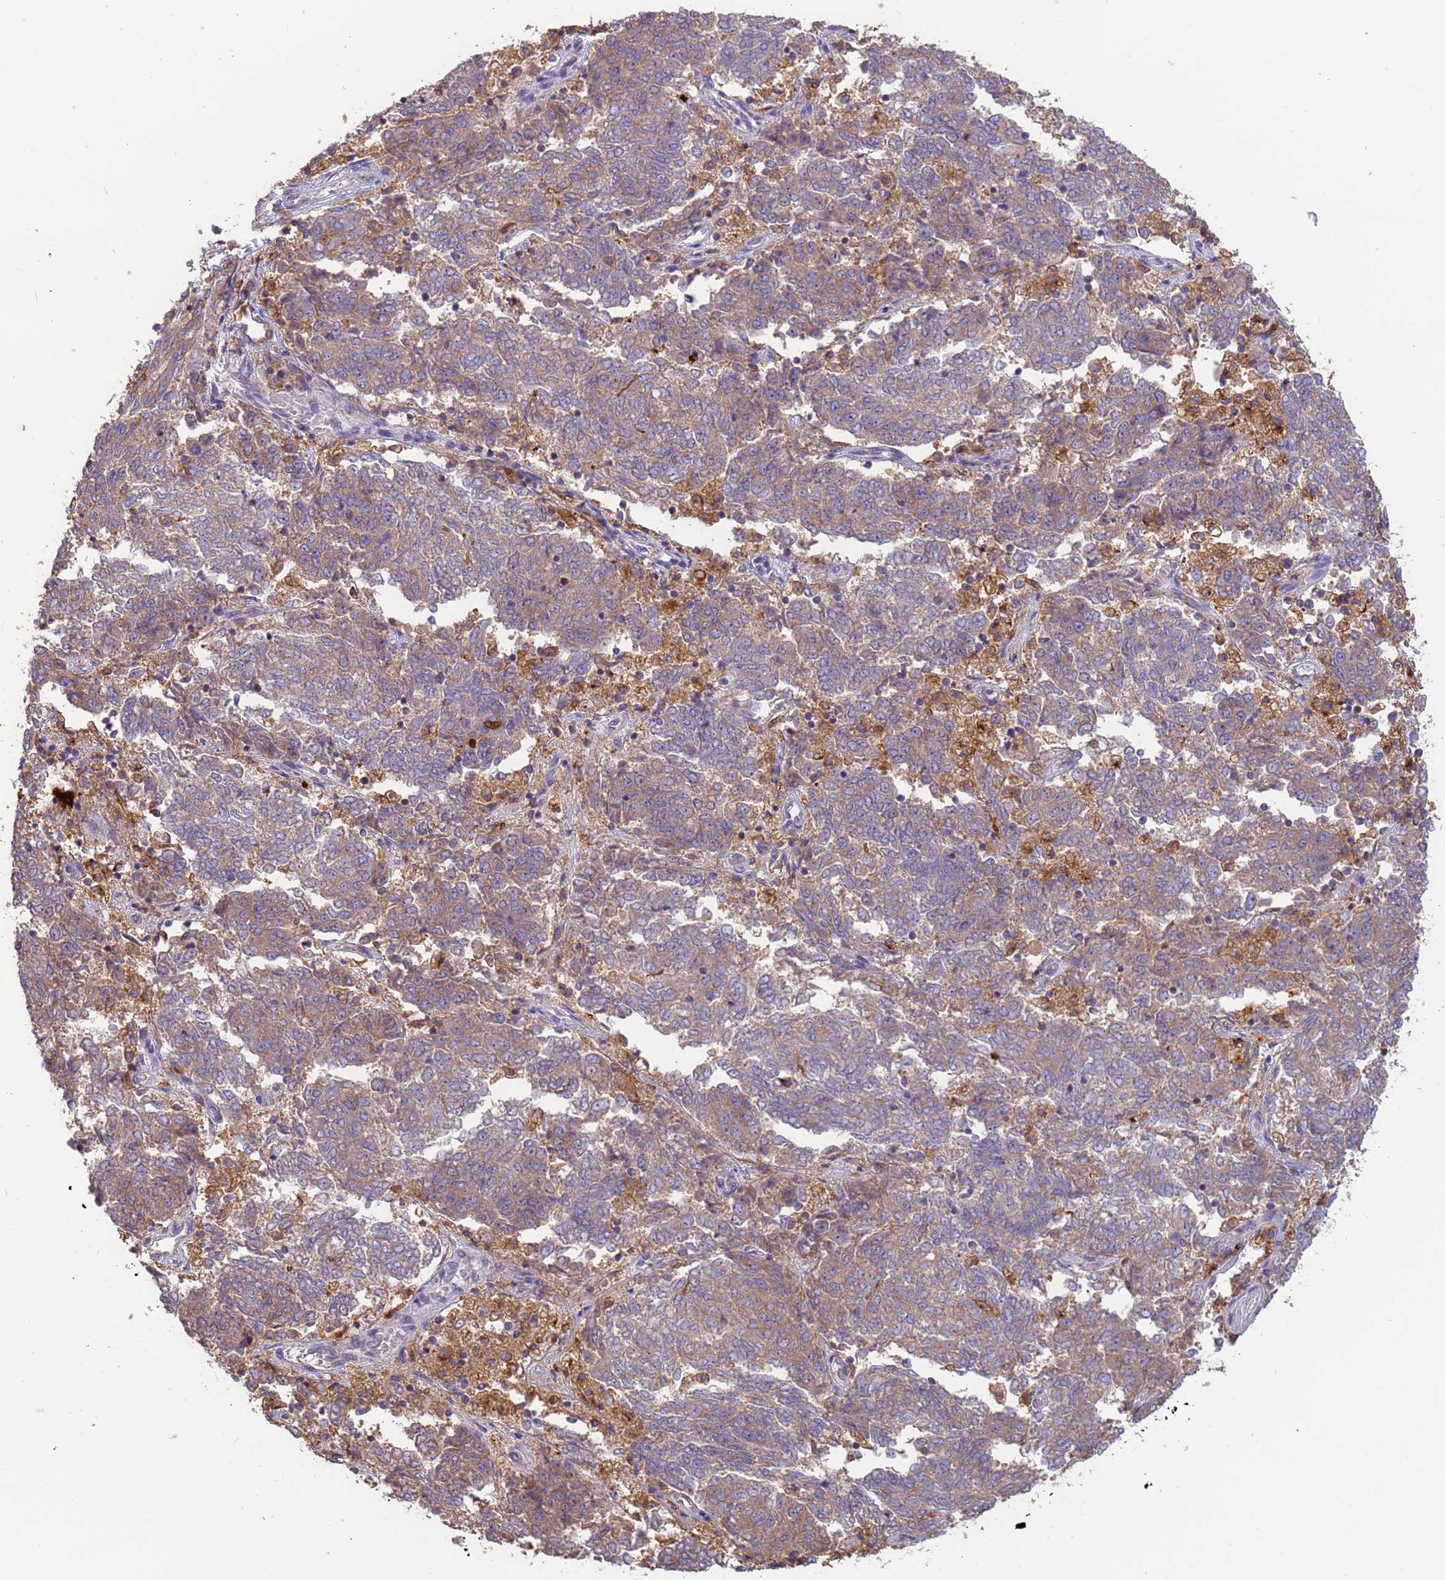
{"staining": {"intensity": "moderate", "quantity": ">75%", "location": "cytoplasmic/membranous"}, "tissue": "endometrial cancer", "cell_type": "Tumor cells", "image_type": "cancer", "snomed": [{"axis": "morphology", "description": "Adenocarcinoma, NOS"}, {"axis": "topography", "description": "Endometrium"}], "caption": "Adenocarcinoma (endometrial) tissue demonstrates moderate cytoplasmic/membranous expression in approximately >75% of tumor cells", "gene": "M6PR", "patient": {"sex": "female", "age": 80}}